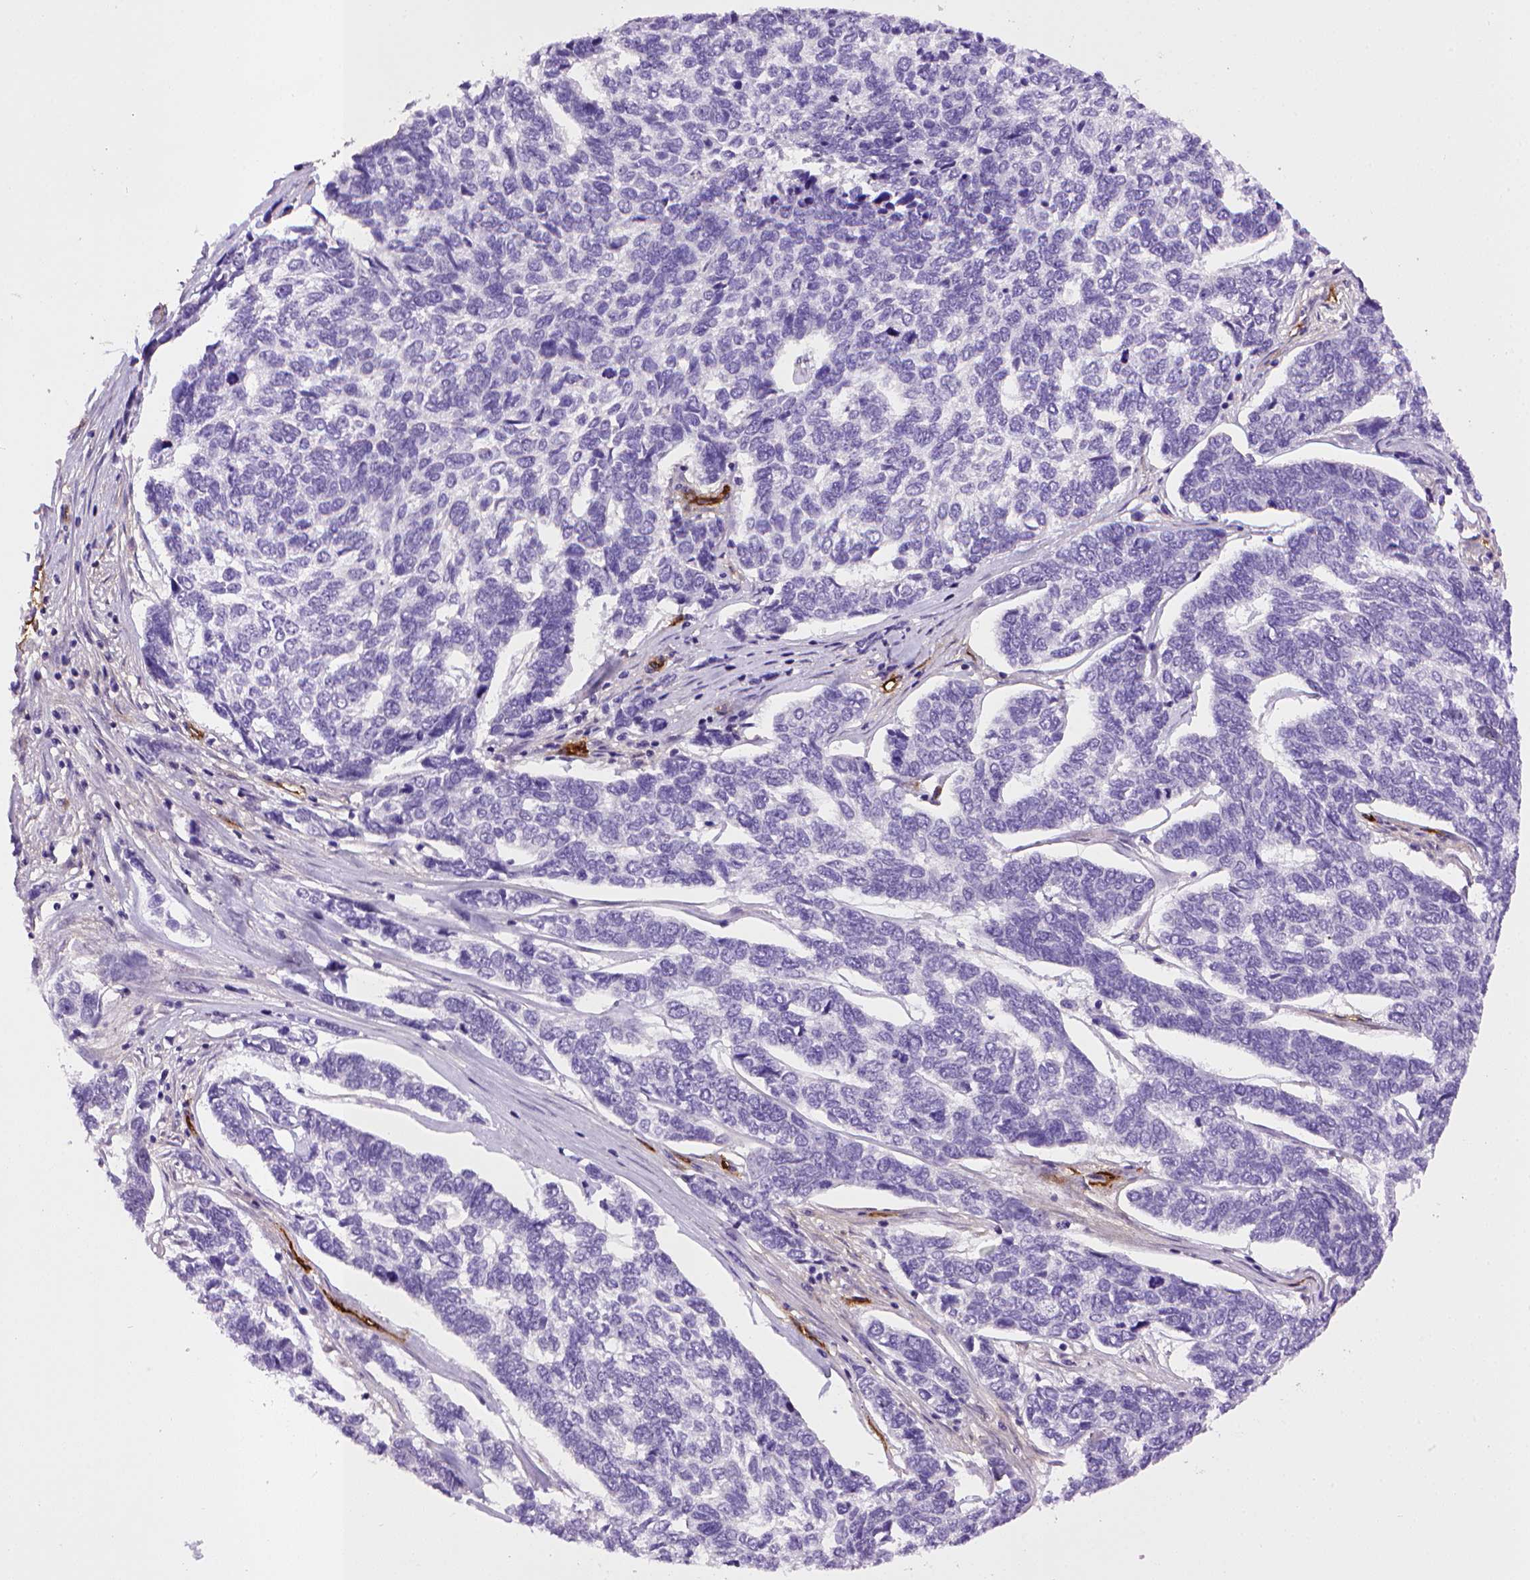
{"staining": {"intensity": "negative", "quantity": "none", "location": "none"}, "tissue": "skin cancer", "cell_type": "Tumor cells", "image_type": "cancer", "snomed": [{"axis": "morphology", "description": "Basal cell carcinoma"}, {"axis": "topography", "description": "Skin"}], "caption": "Skin basal cell carcinoma stained for a protein using IHC demonstrates no expression tumor cells.", "gene": "ENG", "patient": {"sex": "female", "age": 65}}